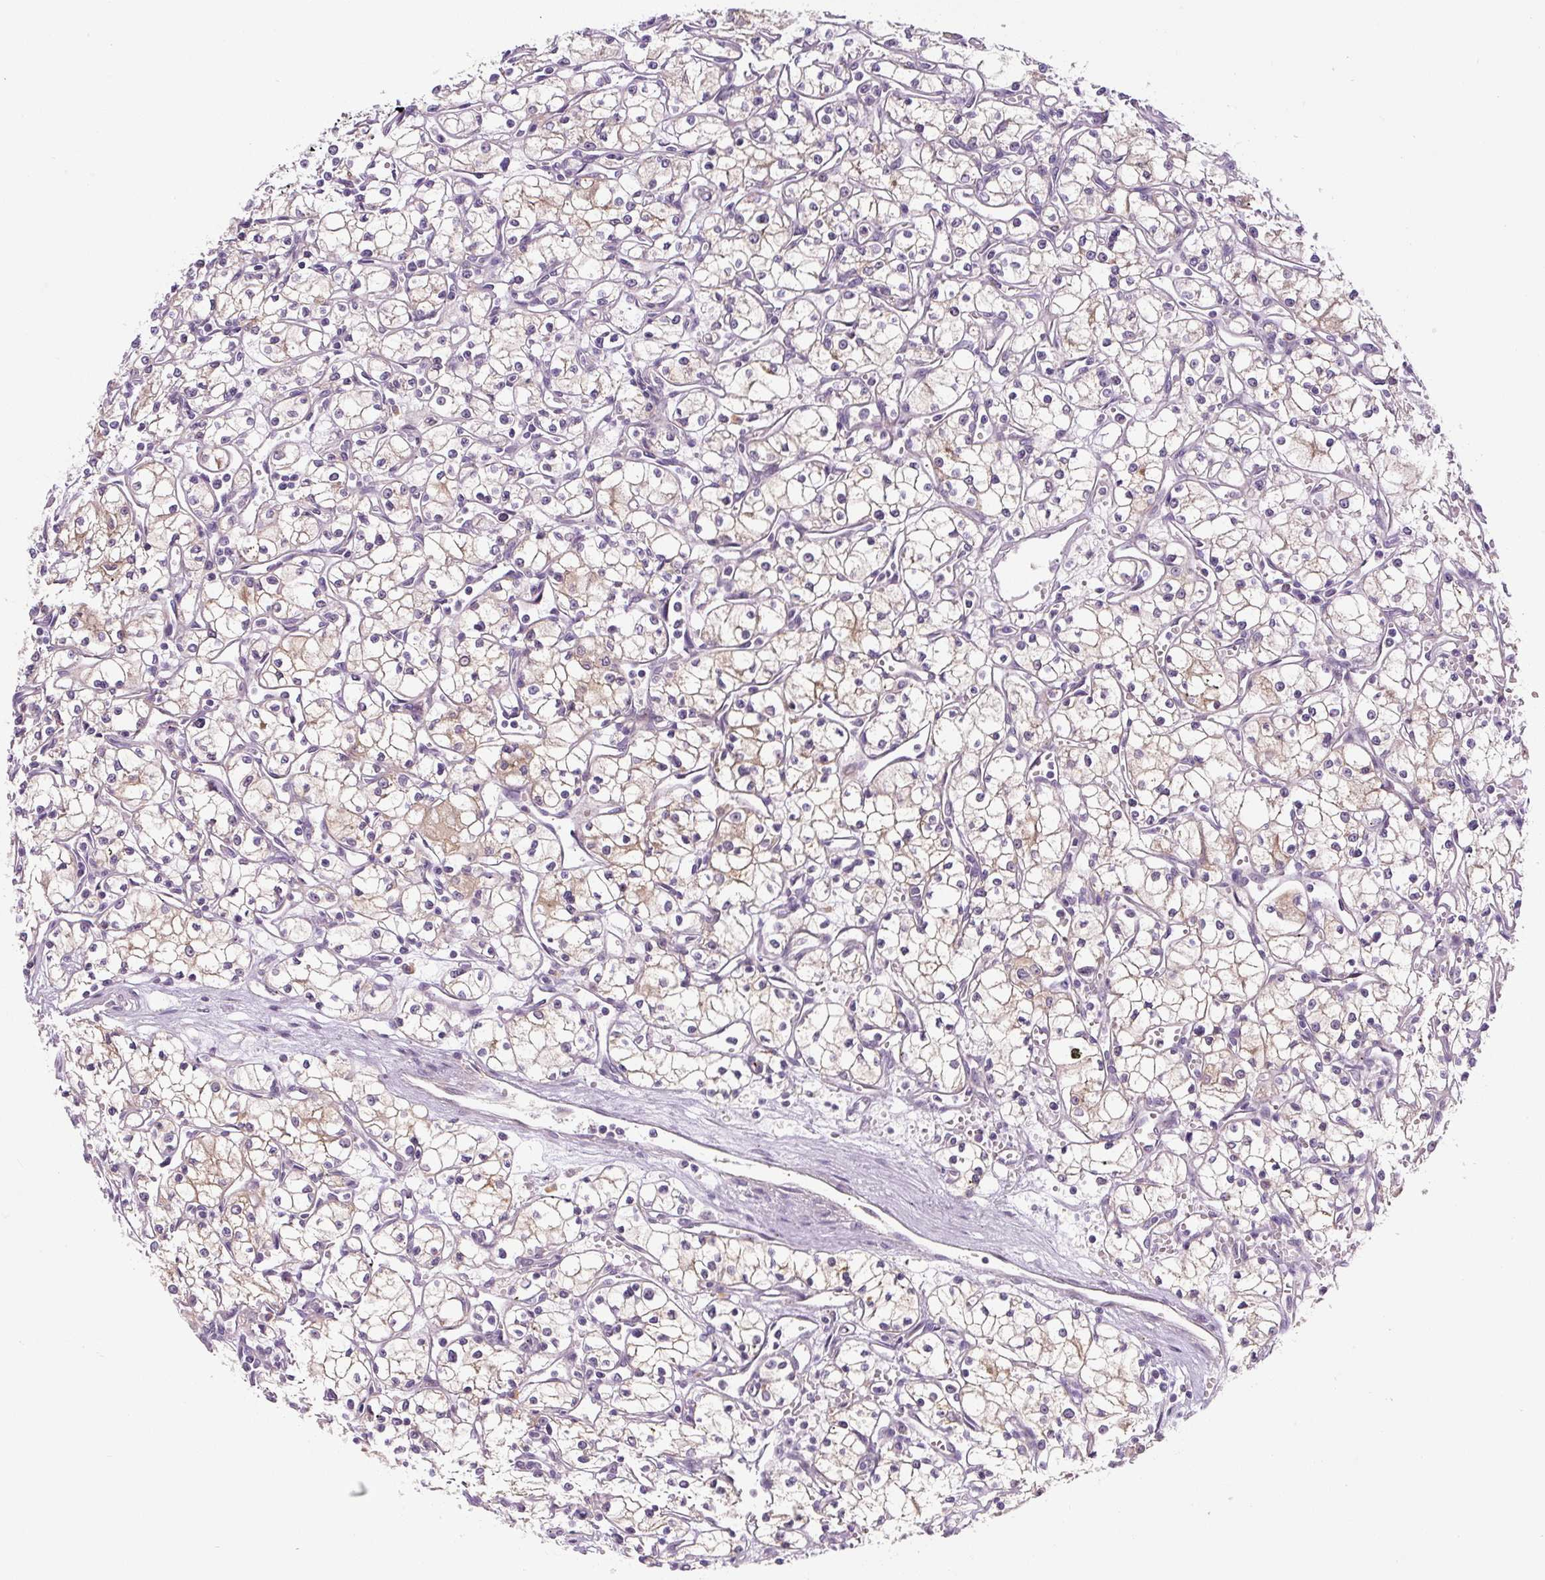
{"staining": {"intensity": "weak", "quantity": "<25%", "location": "cytoplasmic/membranous"}, "tissue": "renal cancer", "cell_type": "Tumor cells", "image_type": "cancer", "snomed": [{"axis": "morphology", "description": "Adenocarcinoma, NOS"}, {"axis": "topography", "description": "Kidney"}], "caption": "IHC of adenocarcinoma (renal) demonstrates no staining in tumor cells.", "gene": "PRKAA2", "patient": {"sex": "male", "age": 59}}